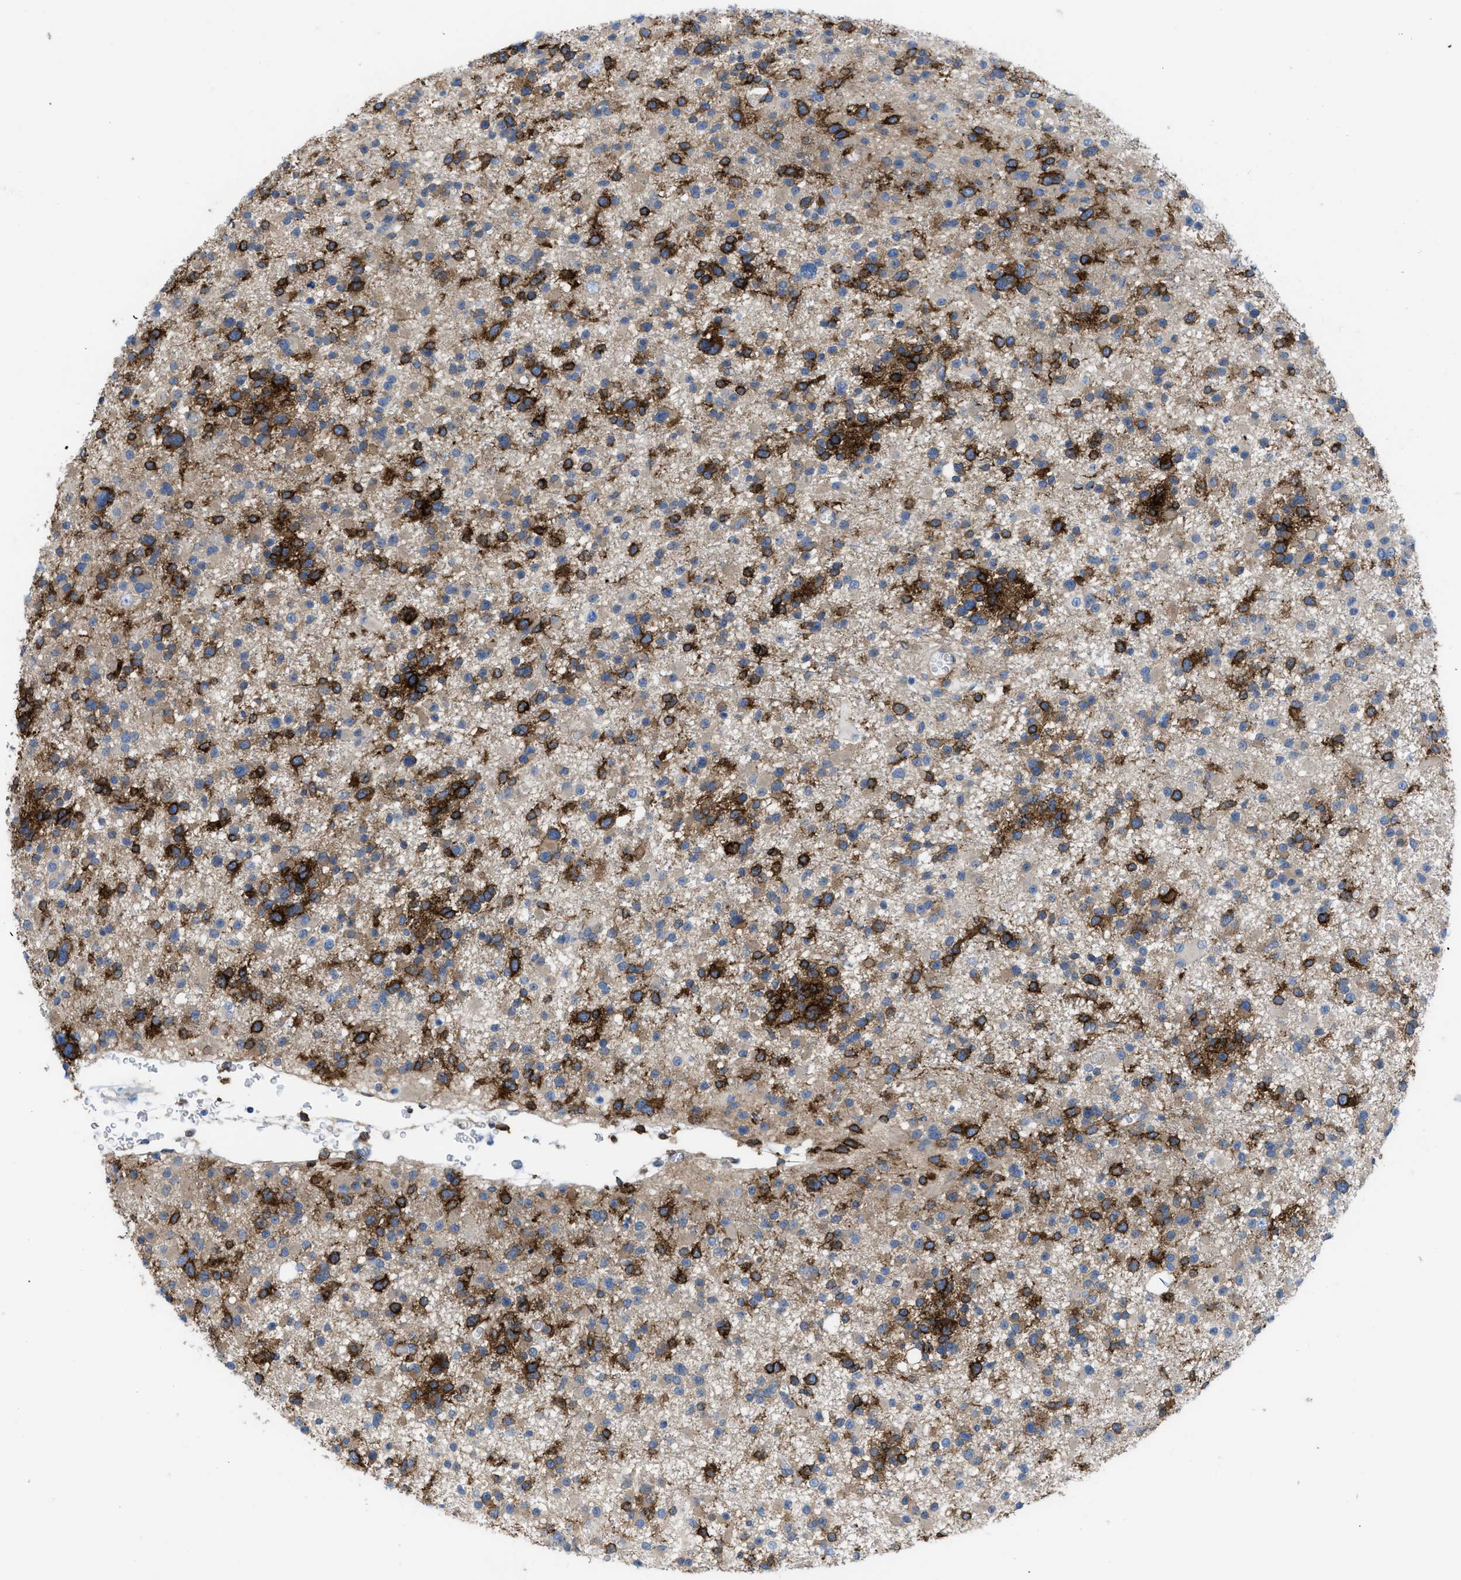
{"staining": {"intensity": "strong", "quantity": "25%-75%", "location": "cytoplasmic/membranous"}, "tissue": "glioma", "cell_type": "Tumor cells", "image_type": "cancer", "snomed": [{"axis": "morphology", "description": "Glioma, malignant, Low grade"}, {"axis": "topography", "description": "Brain"}], "caption": "Protein analysis of malignant glioma (low-grade) tissue exhibits strong cytoplasmic/membranous expression in approximately 25%-75% of tumor cells.", "gene": "EGFR", "patient": {"sex": "female", "age": 22}}